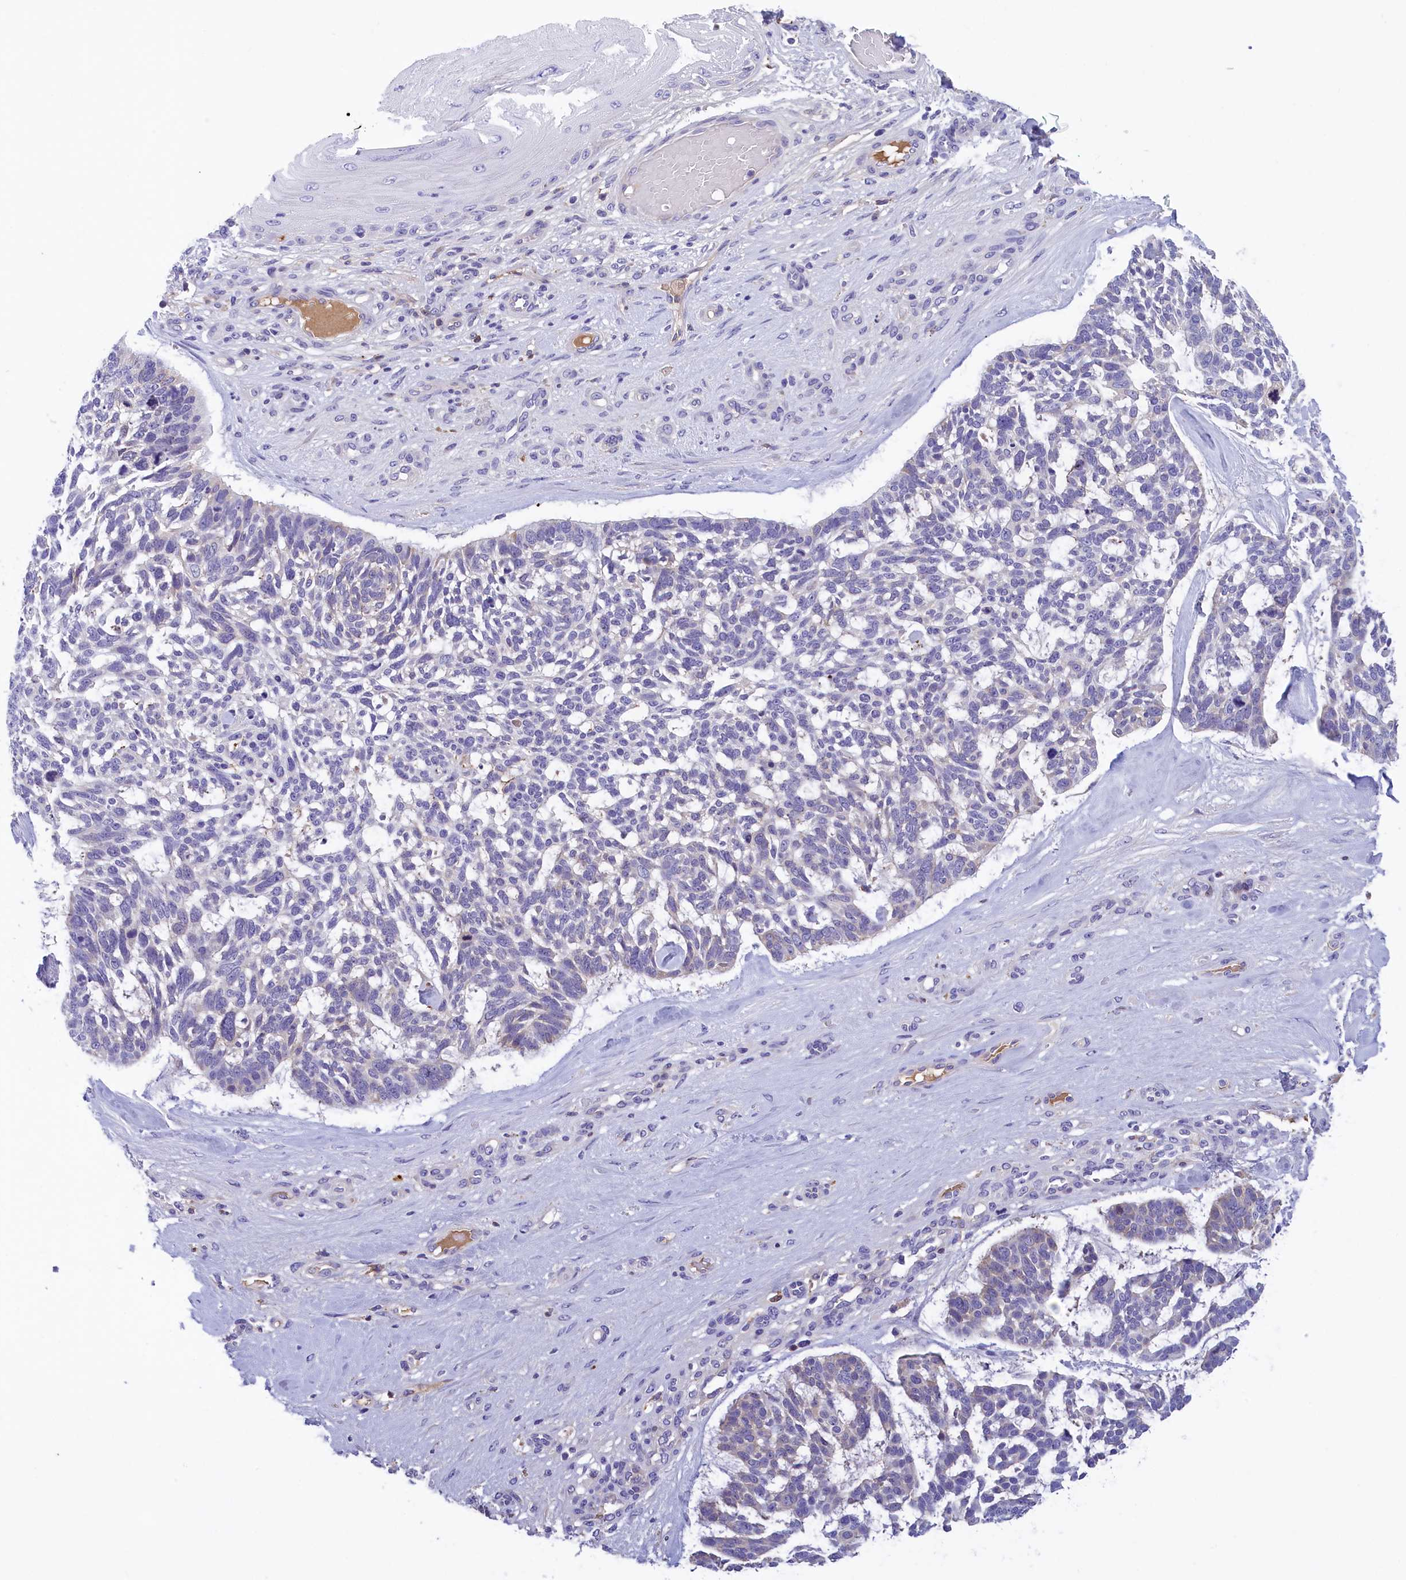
{"staining": {"intensity": "negative", "quantity": "none", "location": "none"}, "tissue": "skin cancer", "cell_type": "Tumor cells", "image_type": "cancer", "snomed": [{"axis": "morphology", "description": "Basal cell carcinoma"}, {"axis": "topography", "description": "Skin"}], "caption": "Skin cancer stained for a protein using IHC demonstrates no expression tumor cells.", "gene": "STYX", "patient": {"sex": "male", "age": 88}}